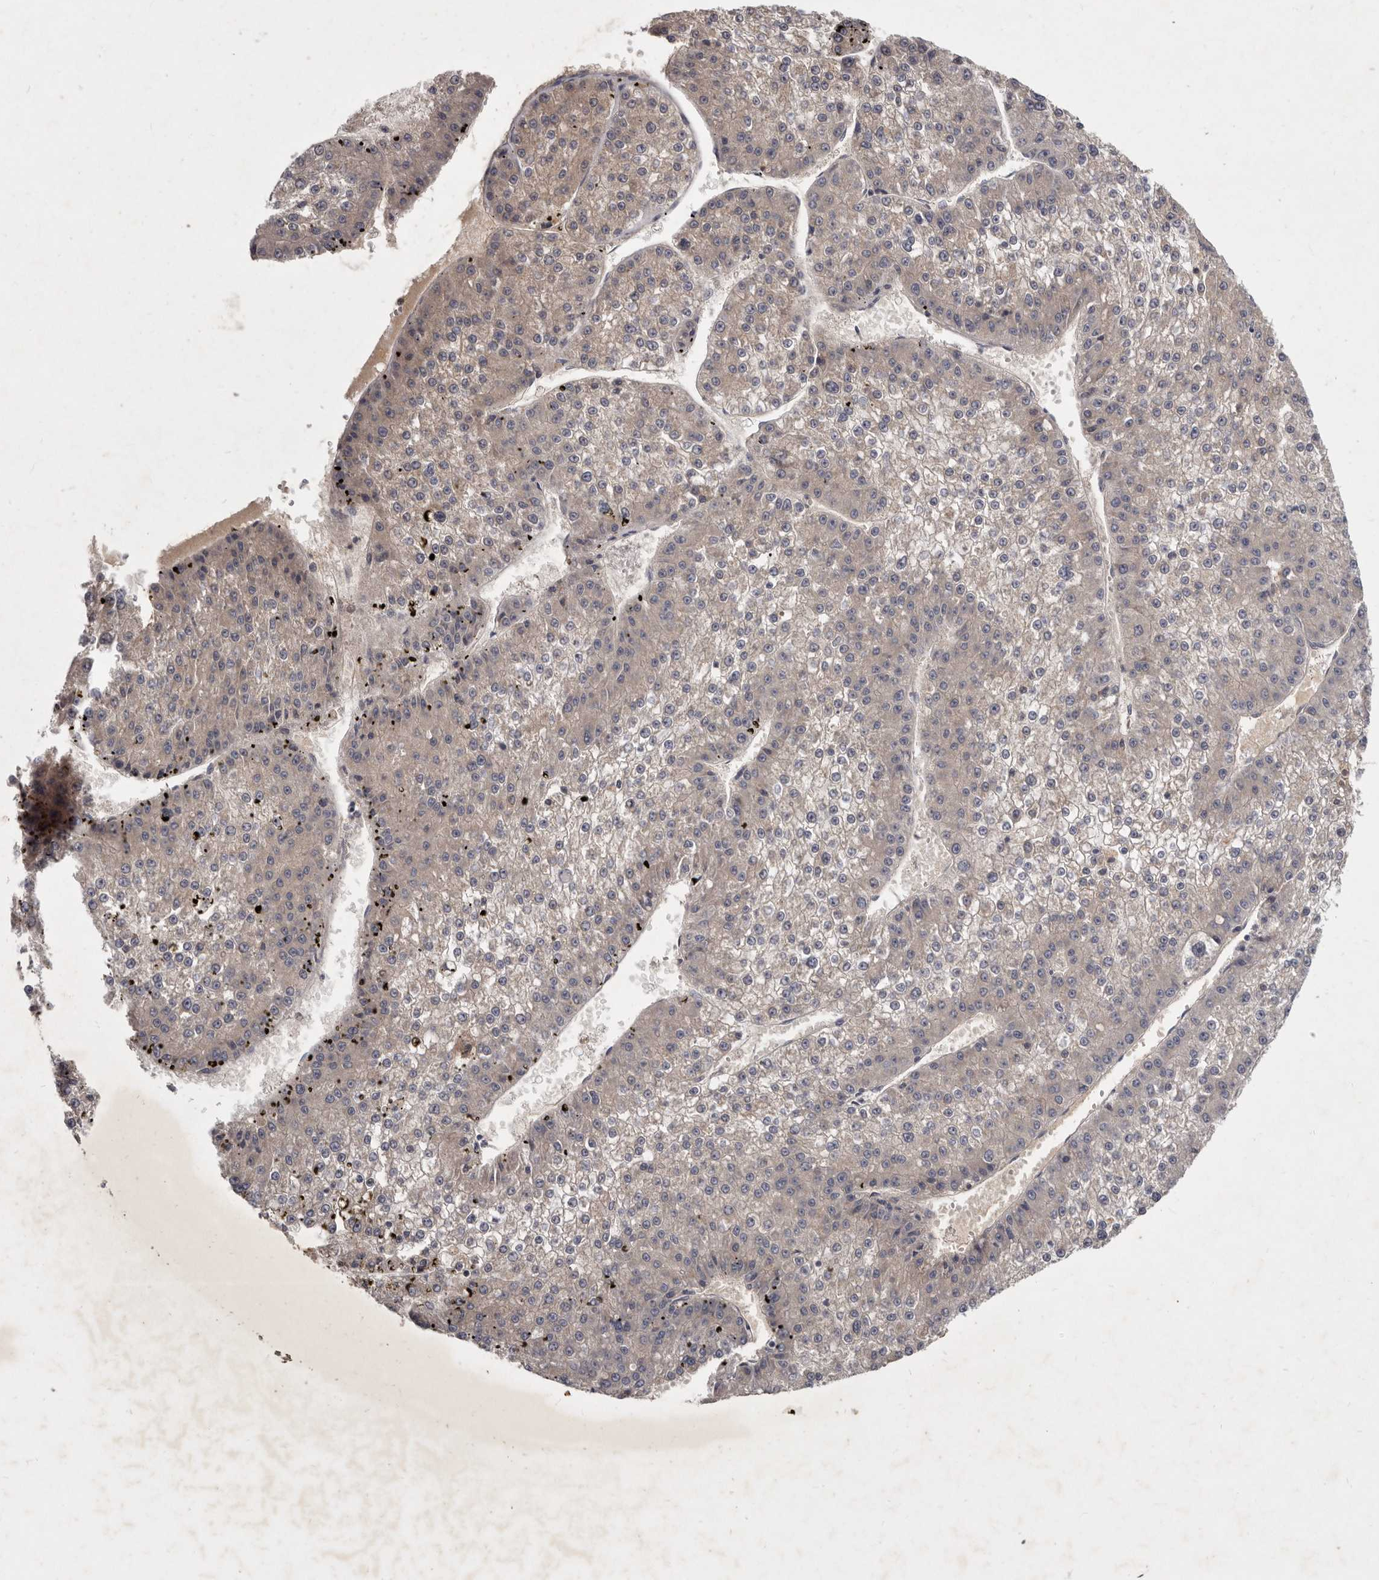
{"staining": {"intensity": "weak", "quantity": "<25%", "location": "cytoplasmic/membranous"}, "tissue": "liver cancer", "cell_type": "Tumor cells", "image_type": "cancer", "snomed": [{"axis": "morphology", "description": "Carcinoma, Hepatocellular, NOS"}, {"axis": "topography", "description": "Liver"}], "caption": "Hepatocellular carcinoma (liver) was stained to show a protein in brown. There is no significant expression in tumor cells. (DAB IHC, high magnification).", "gene": "SLC22A1", "patient": {"sex": "female", "age": 73}}